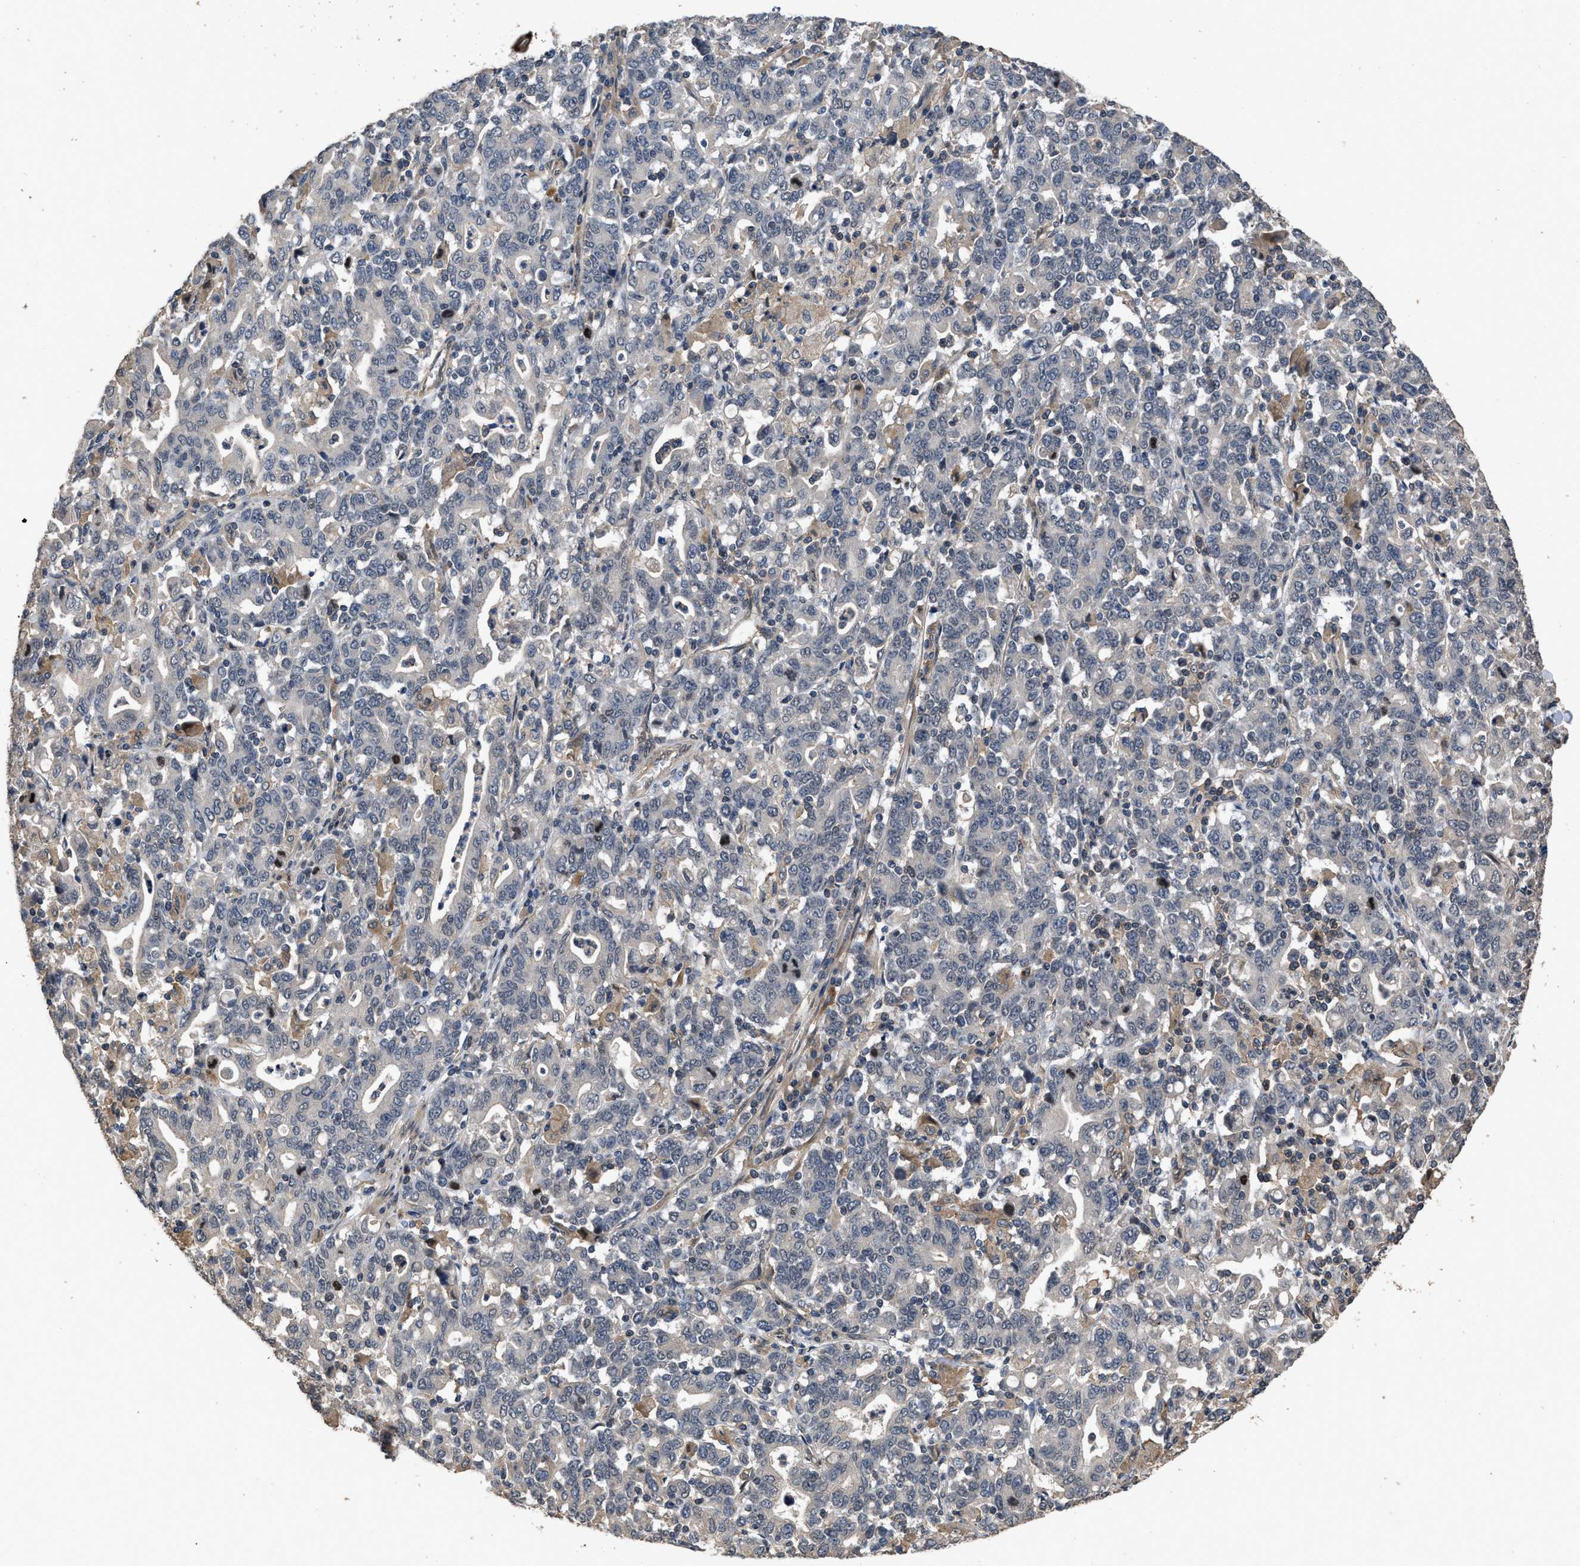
{"staining": {"intensity": "negative", "quantity": "none", "location": "none"}, "tissue": "stomach cancer", "cell_type": "Tumor cells", "image_type": "cancer", "snomed": [{"axis": "morphology", "description": "Adenocarcinoma, NOS"}, {"axis": "topography", "description": "Stomach, upper"}], "caption": "Image shows no significant protein expression in tumor cells of stomach adenocarcinoma.", "gene": "UTRN", "patient": {"sex": "male", "age": 69}}